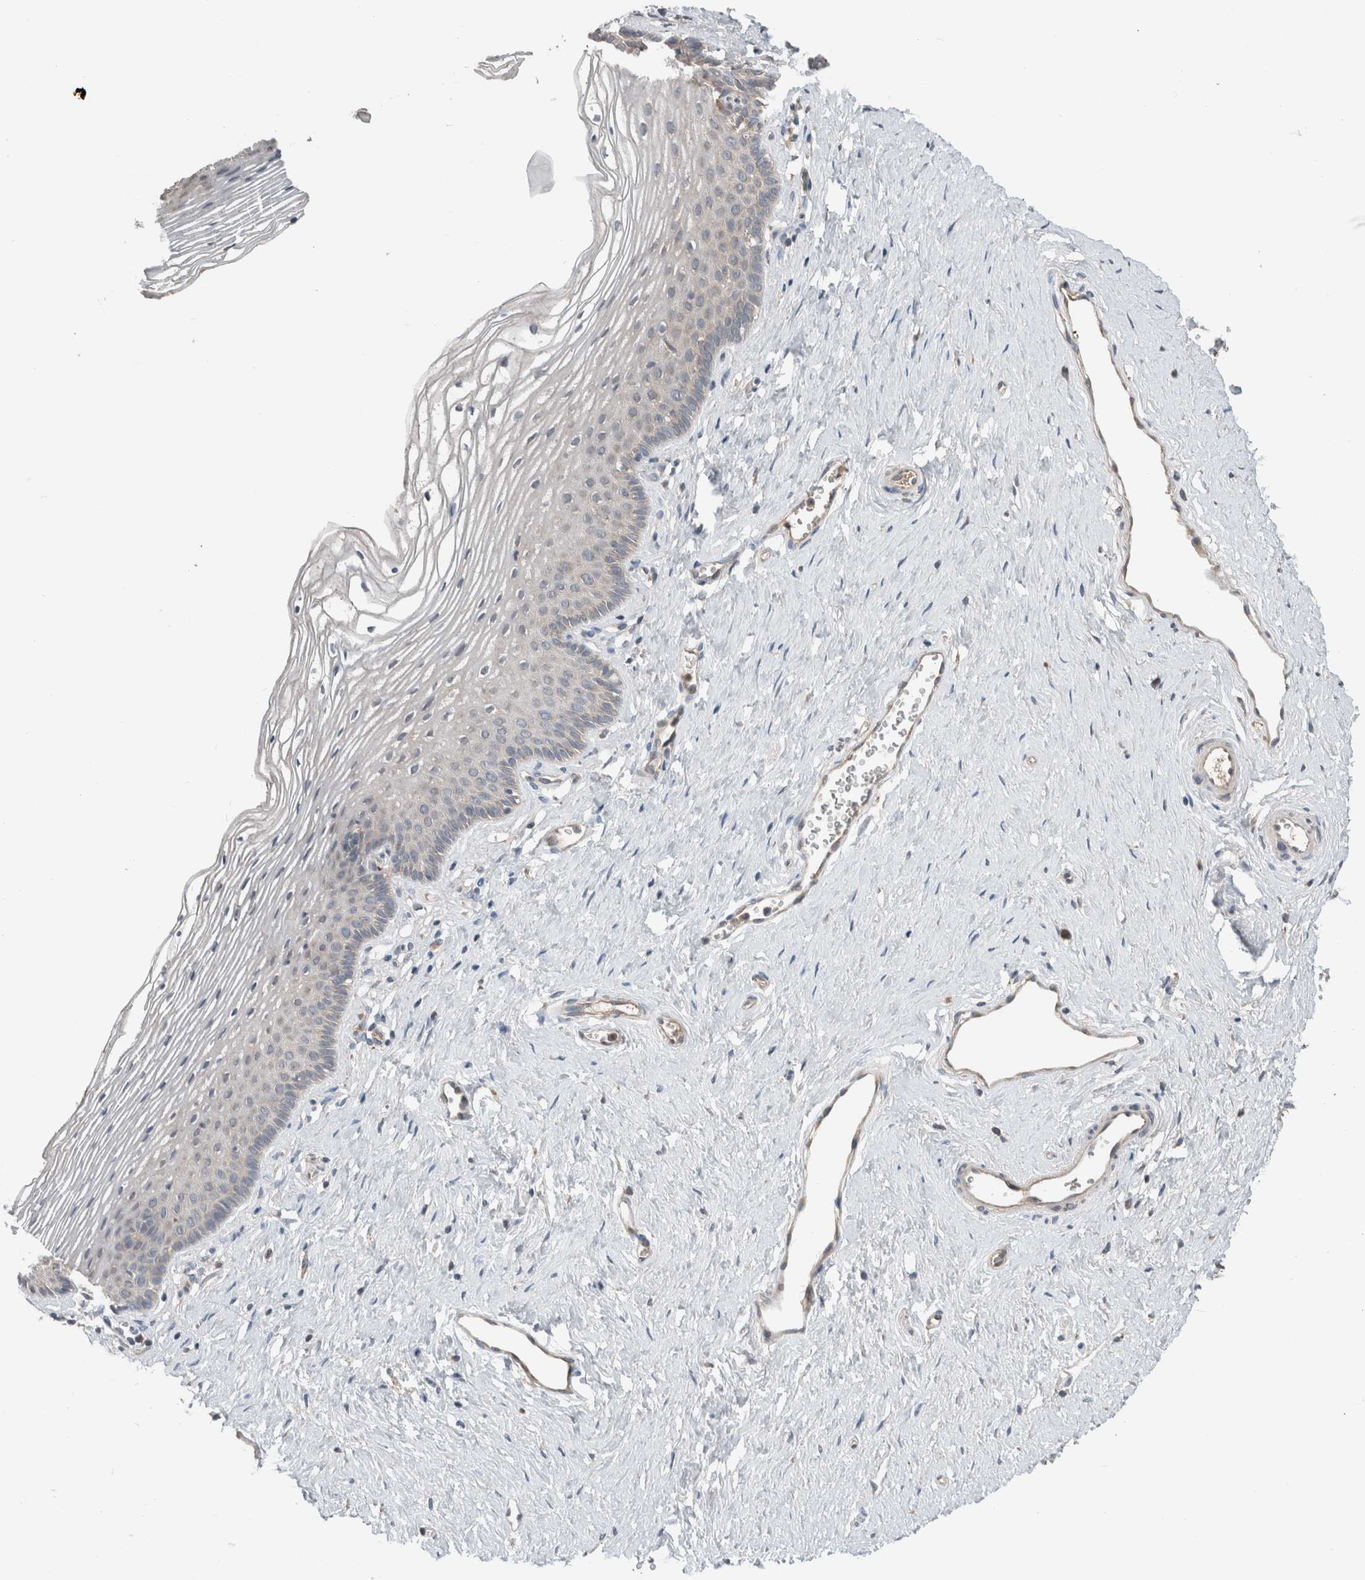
{"staining": {"intensity": "negative", "quantity": "none", "location": "none"}, "tissue": "vagina", "cell_type": "Squamous epithelial cells", "image_type": "normal", "snomed": [{"axis": "morphology", "description": "Normal tissue, NOS"}, {"axis": "topography", "description": "Vagina"}], "caption": "Vagina stained for a protein using IHC shows no staining squamous epithelial cells.", "gene": "ERAP2", "patient": {"sex": "female", "age": 32}}